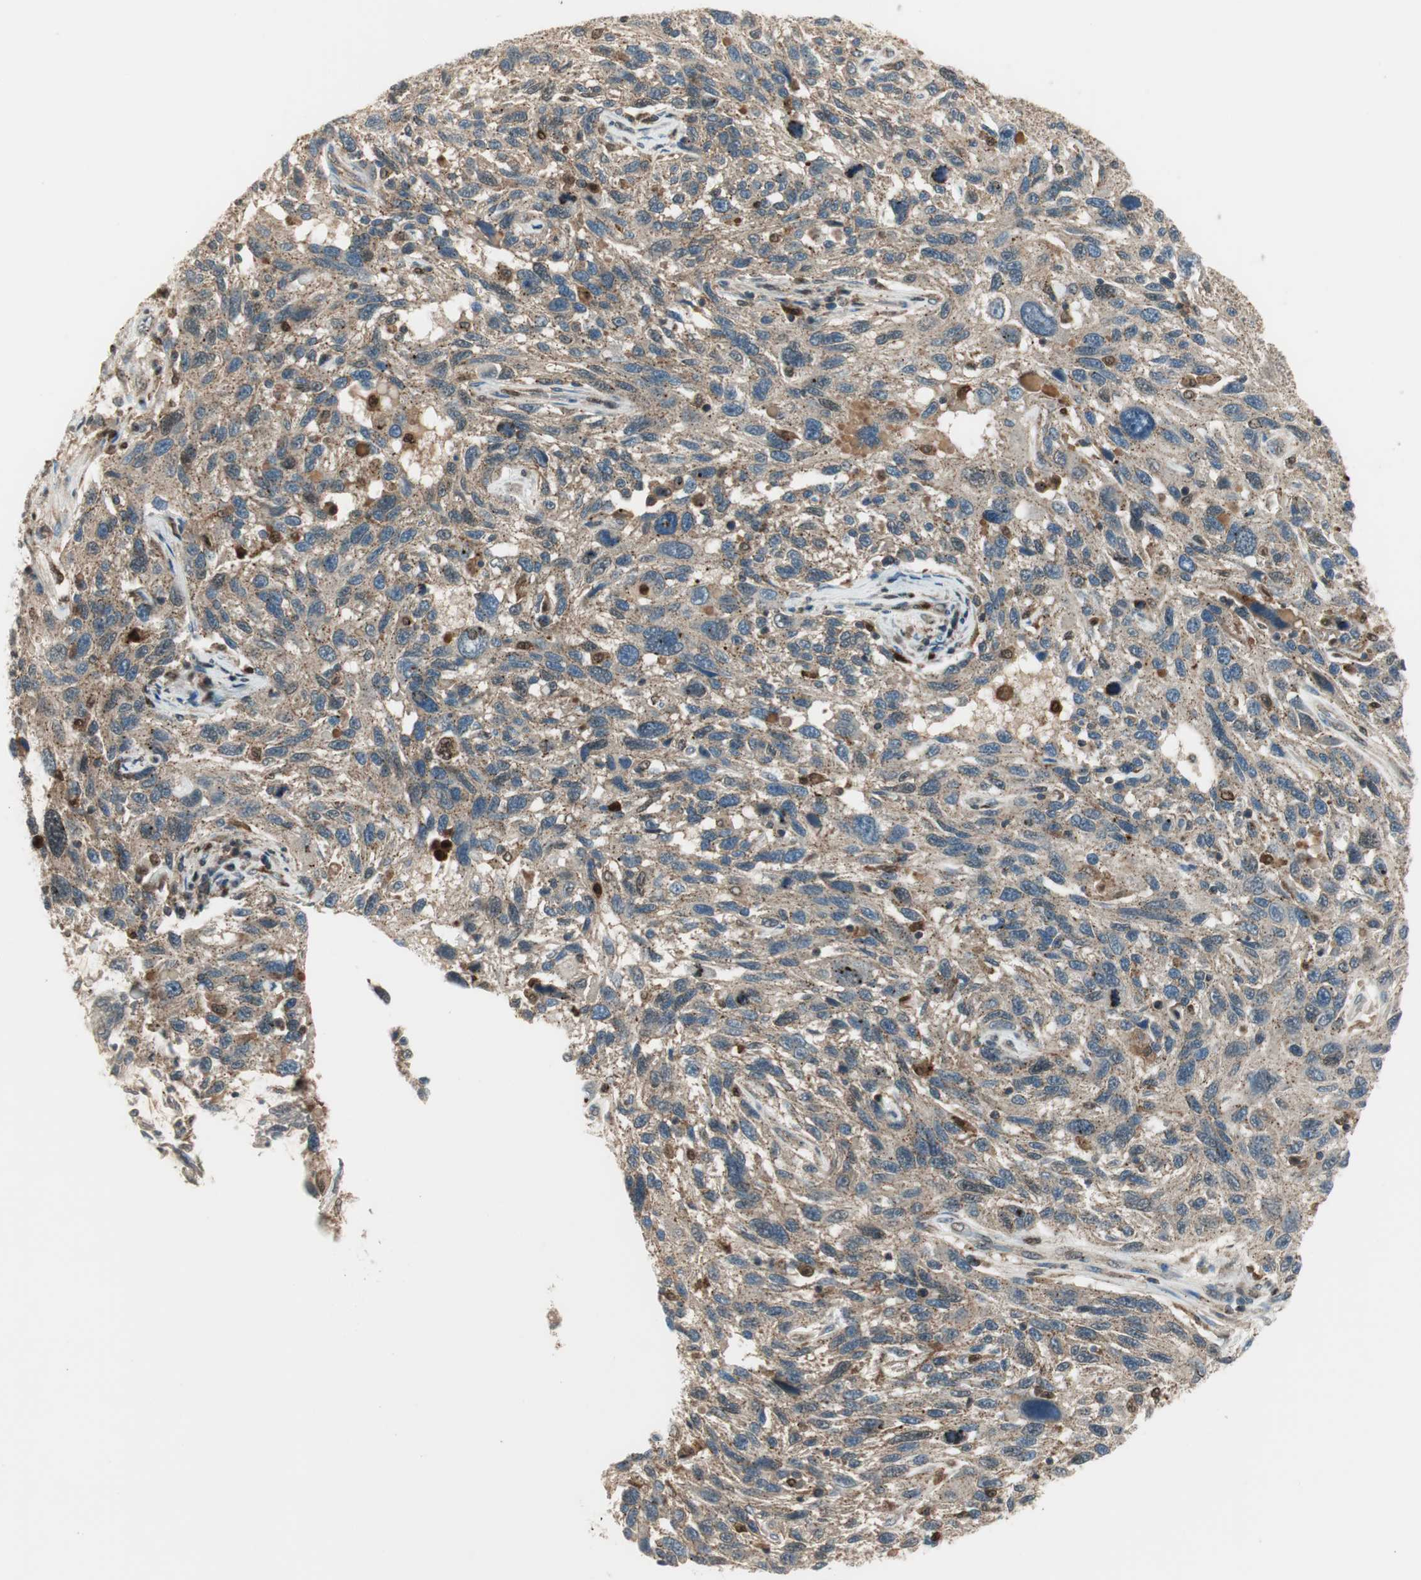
{"staining": {"intensity": "moderate", "quantity": "<25%", "location": "cytoplasmic/membranous"}, "tissue": "melanoma", "cell_type": "Tumor cells", "image_type": "cancer", "snomed": [{"axis": "morphology", "description": "Malignant melanoma, NOS"}, {"axis": "topography", "description": "Skin"}], "caption": "Immunohistochemical staining of human melanoma exhibits low levels of moderate cytoplasmic/membranous protein positivity in about <25% of tumor cells. Using DAB (brown) and hematoxylin (blue) stains, captured at high magnification using brightfield microscopy.", "gene": "LTA4H", "patient": {"sex": "male", "age": 53}}